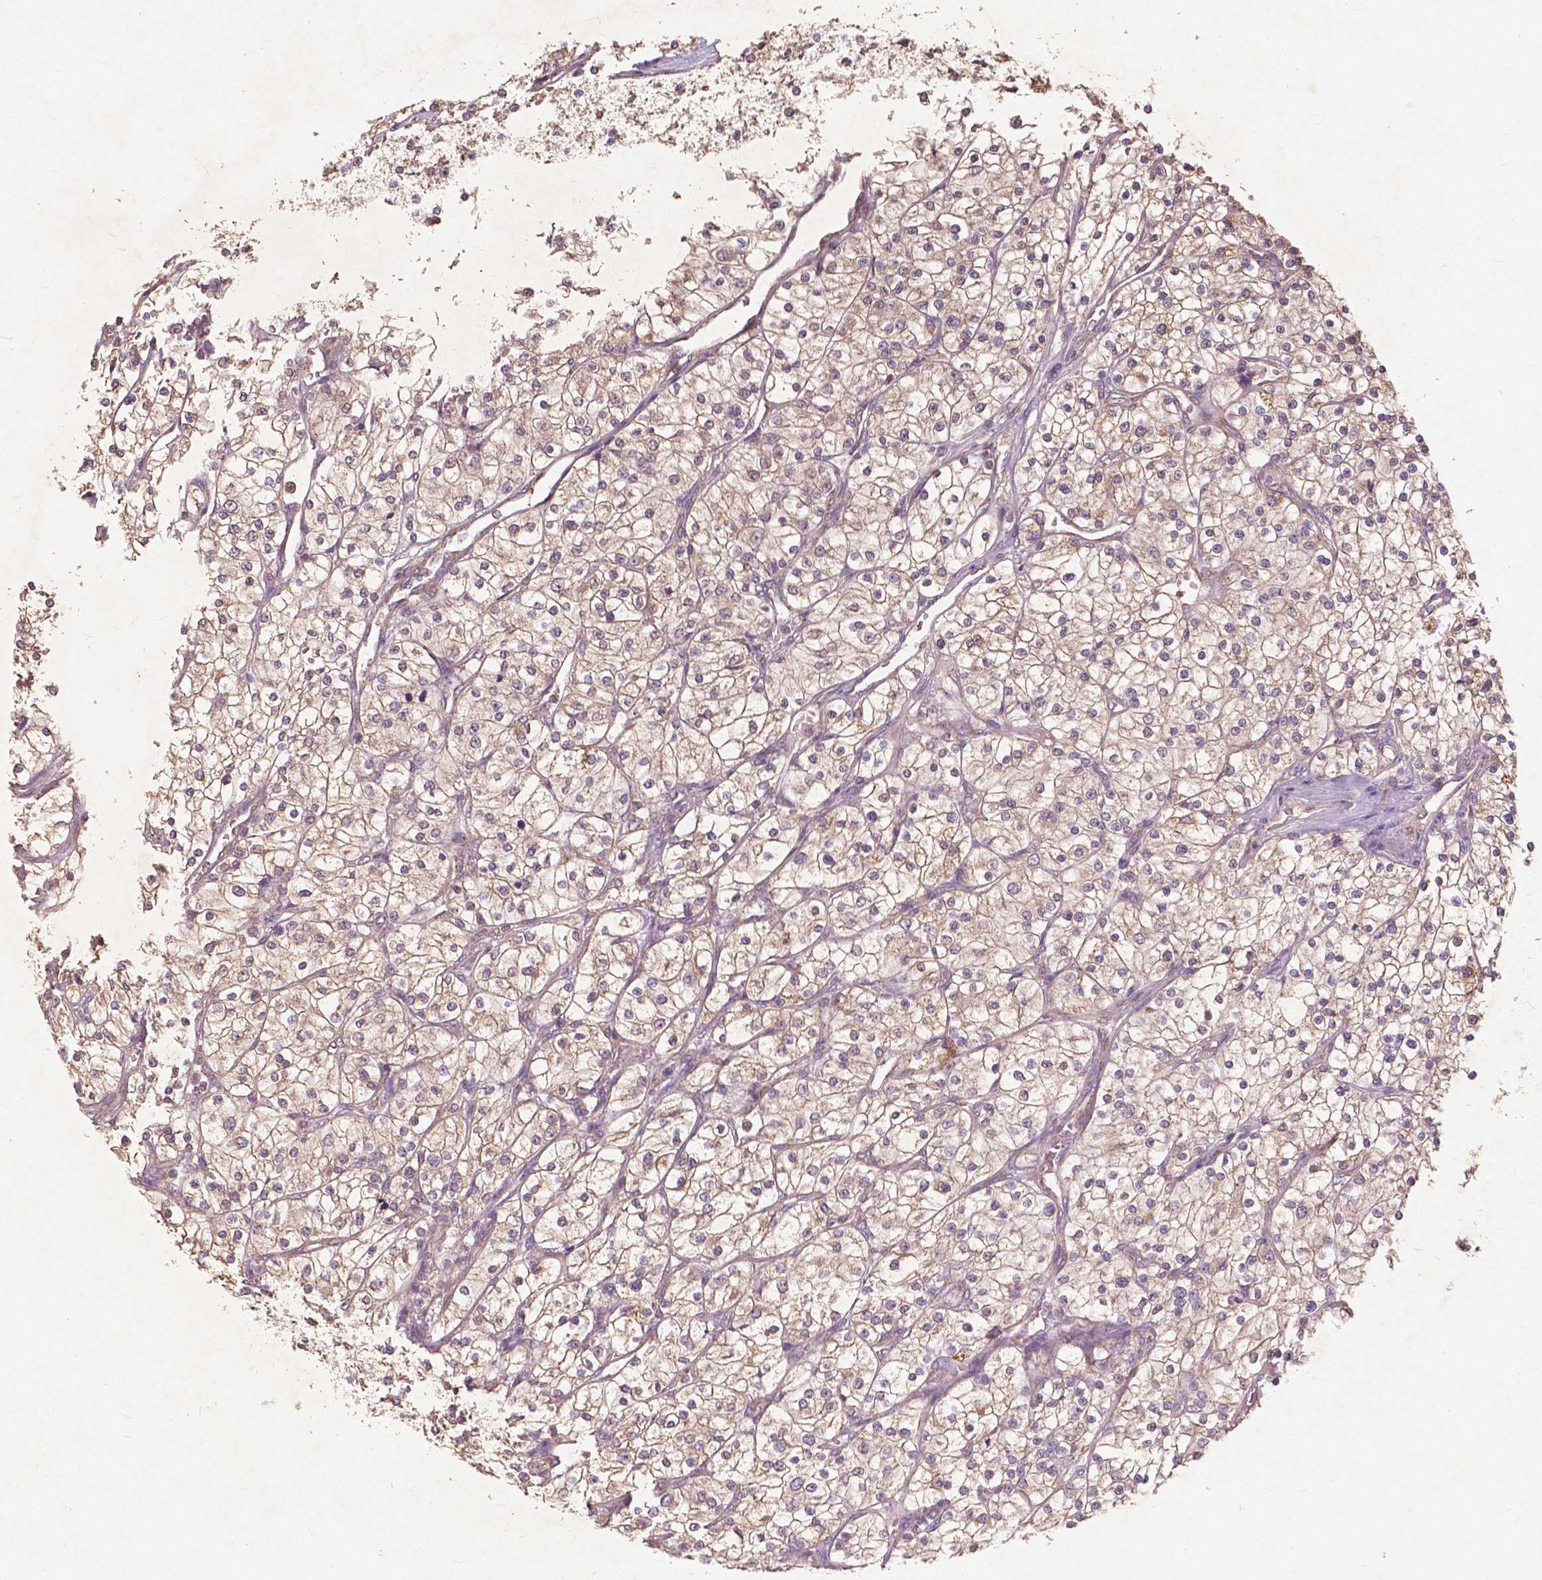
{"staining": {"intensity": "weak", "quantity": ">75%", "location": "cytoplasmic/membranous"}, "tissue": "renal cancer", "cell_type": "Tumor cells", "image_type": "cancer", "snomed": [{"axis": "morphology", "description": "Adenocarcinoma, NOS"}, {"axis": "topography", "description": "Kidney"}], "caption": "An immunohistochemistry histopathology image of tumor tissue is shown. Protein staining in brown shows weak cytoplasmic/membranous positivity in renal cancer (adenocarcinoma) within tumor cells. The staining was performed using DAB to visualize the protein expression in brown, while the nuclei were stained in blue with hematoxylin (Magnification: 20x).", "gene": "ST6GALNAC5", "patient": {"sex": "male", "age": 80}}